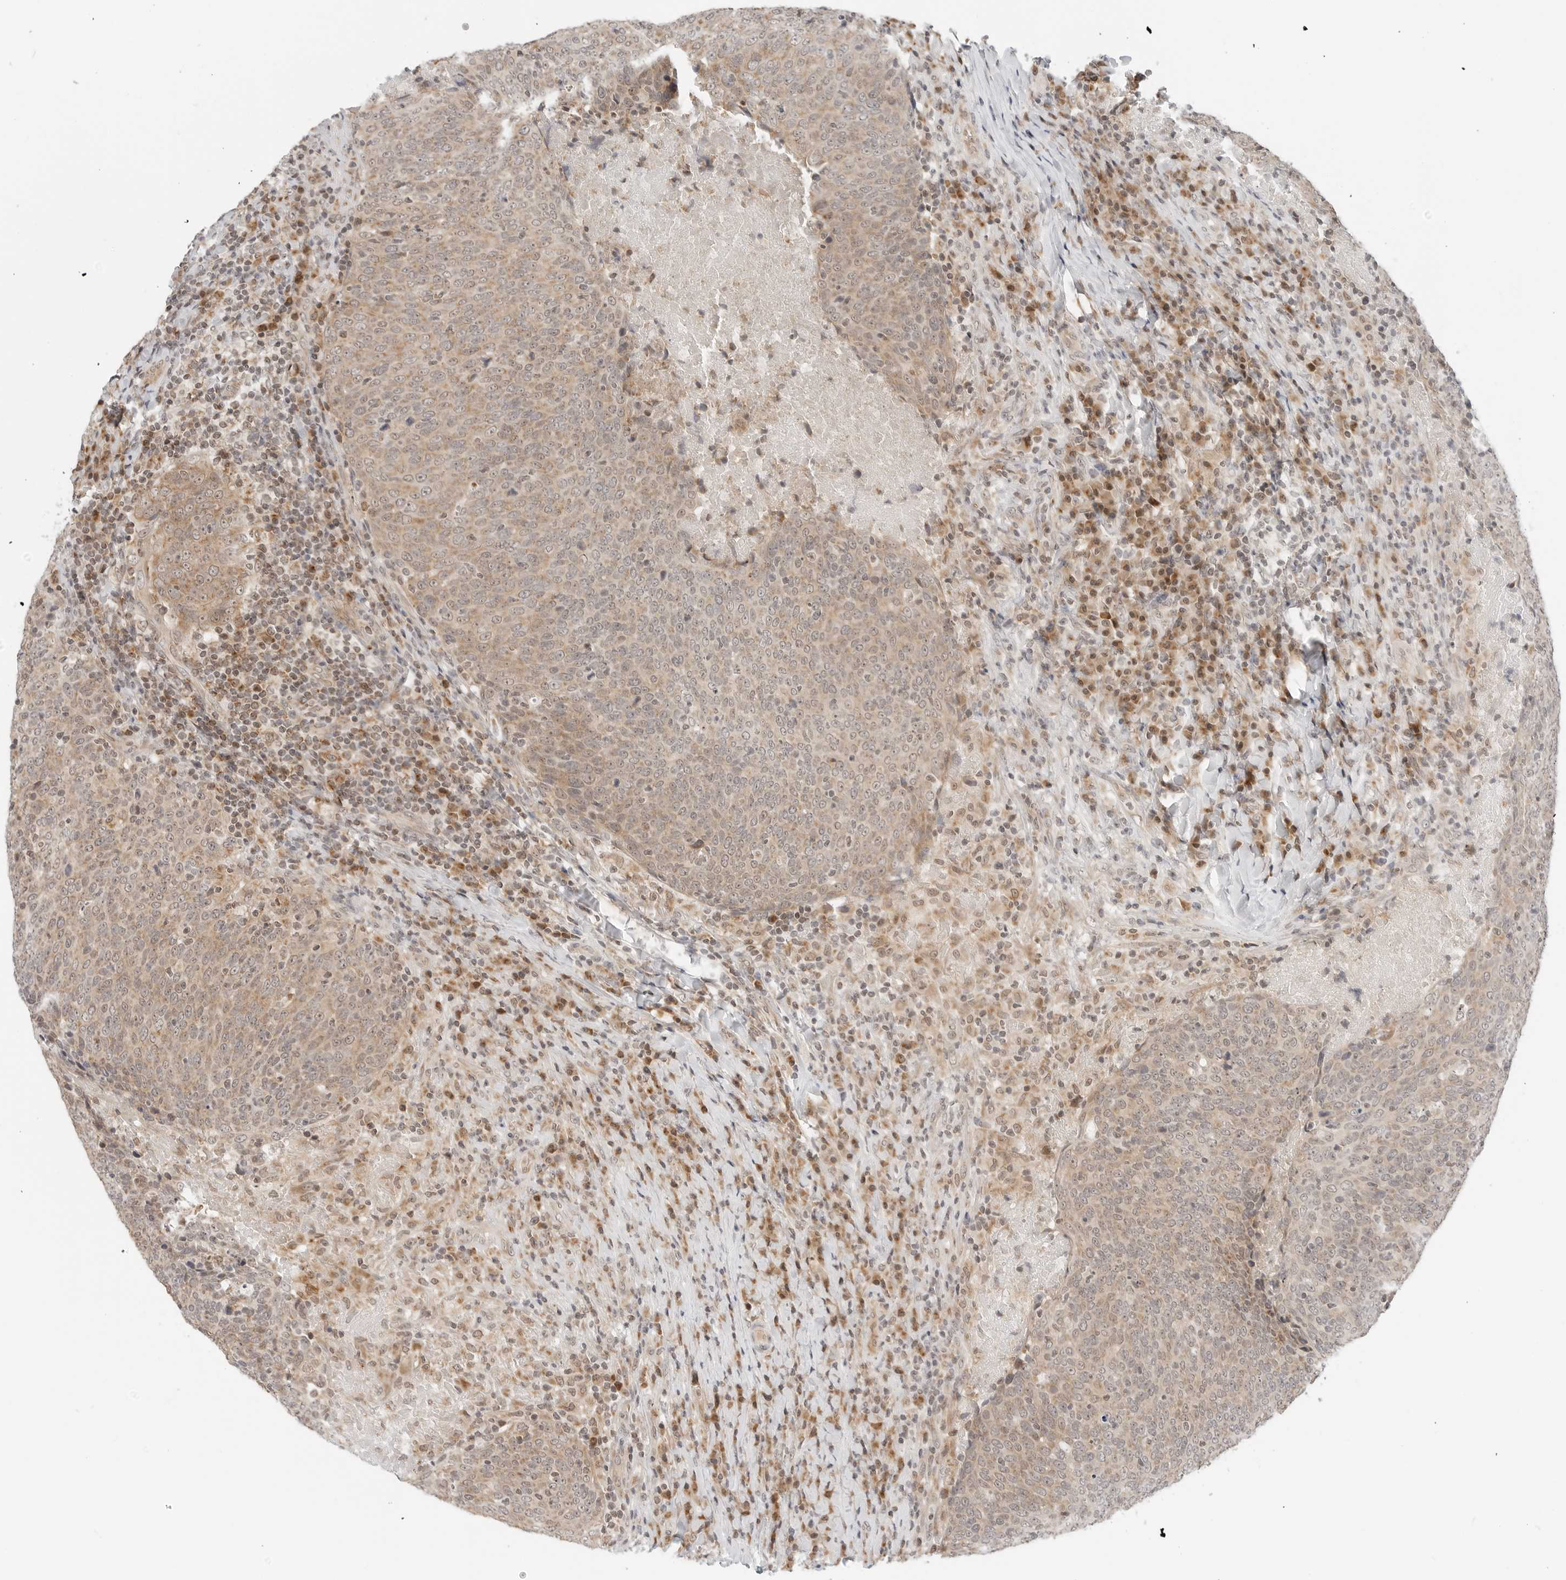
{"staining": {"intensity": "moderate", "quantity": ">75%", "location": "cytoplasmic/membranous"}, "tissue": "head and neck cancer", "cell_type": "Tumor cells", "image_type": "cancer", "snomed": [{"axis": "morphology", "description": "Squamous cell carcinoma, NOS"}, {"axis": "morphology", "description": "Squamous cell carcinoma, metastatic, NOS"}, {"axis": "topography", "description": "Lymph node"}, {"axis": "topography", "description": "Head-Neck"}], "caption": "High-magnification brightfield microscopy of head and neck cancer (squamous cell carcinoma) stained with DAB (brown) and counterstained with hematoxylin (blue). tumor cells exhibit moderate cytoplasmic/membranous expression is appreciated in approximately>75% of cells.", "gene": "POLR3GL", "patient": {"sex": "male", "age": 62}}